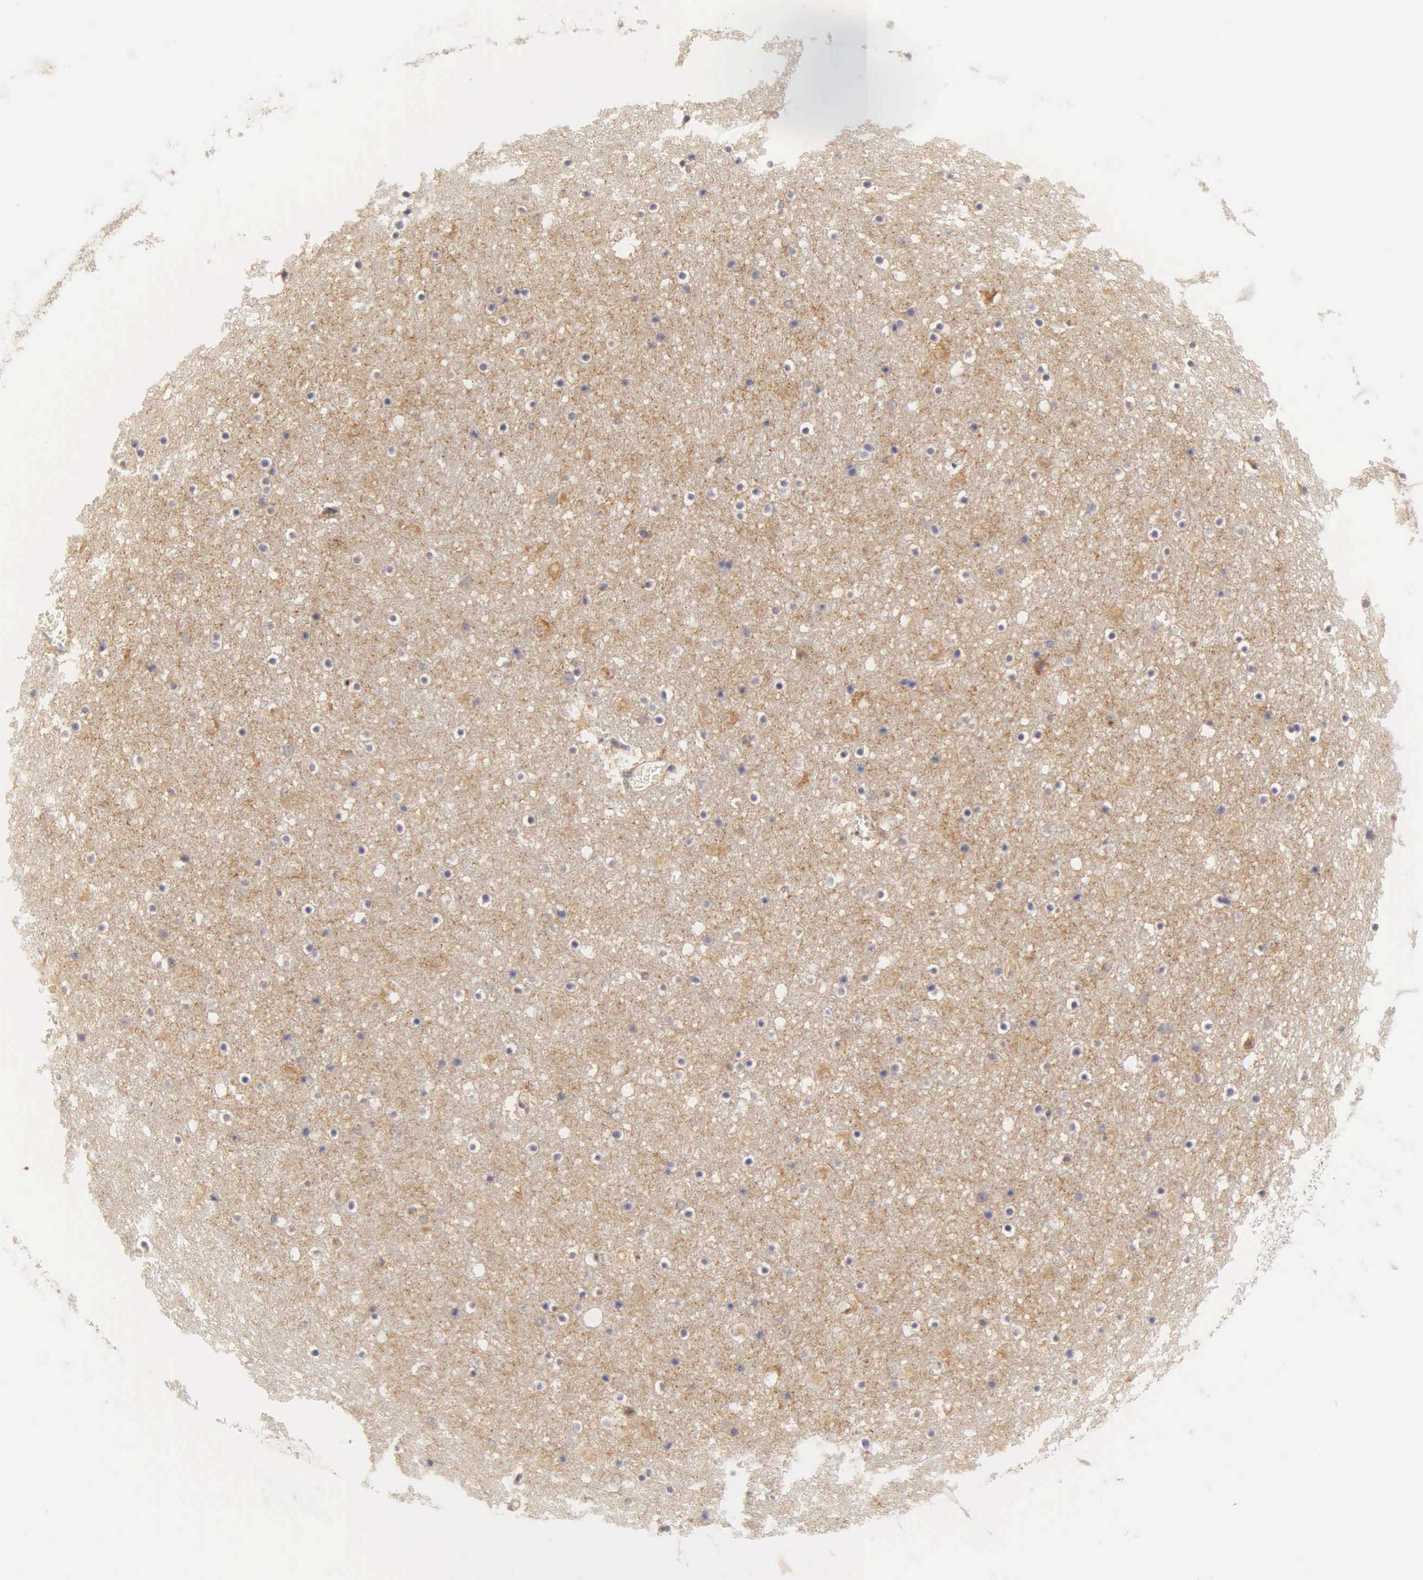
{"staining": {"intensity": "weak", "quantity": "25%-75%", "location": "cytoplasmic/membranous"}, "tissue": "caudate", "cell_type": "Glial cells", "image_type": "normal", "snomed": [{"axis": "morphology", "description": "Normal tissue, NOS"}, {"axis": "topography", "description": "Lateral ventricle wall"}], "caption": "Unremarkable caudate was stained to show a protein in brown. There is low levels of weak cytoplasmic/membranous positivity in about 25%-75% of glial cells.", "gene": "CD1A", "patient": {"sex": "male", "age": 45}}